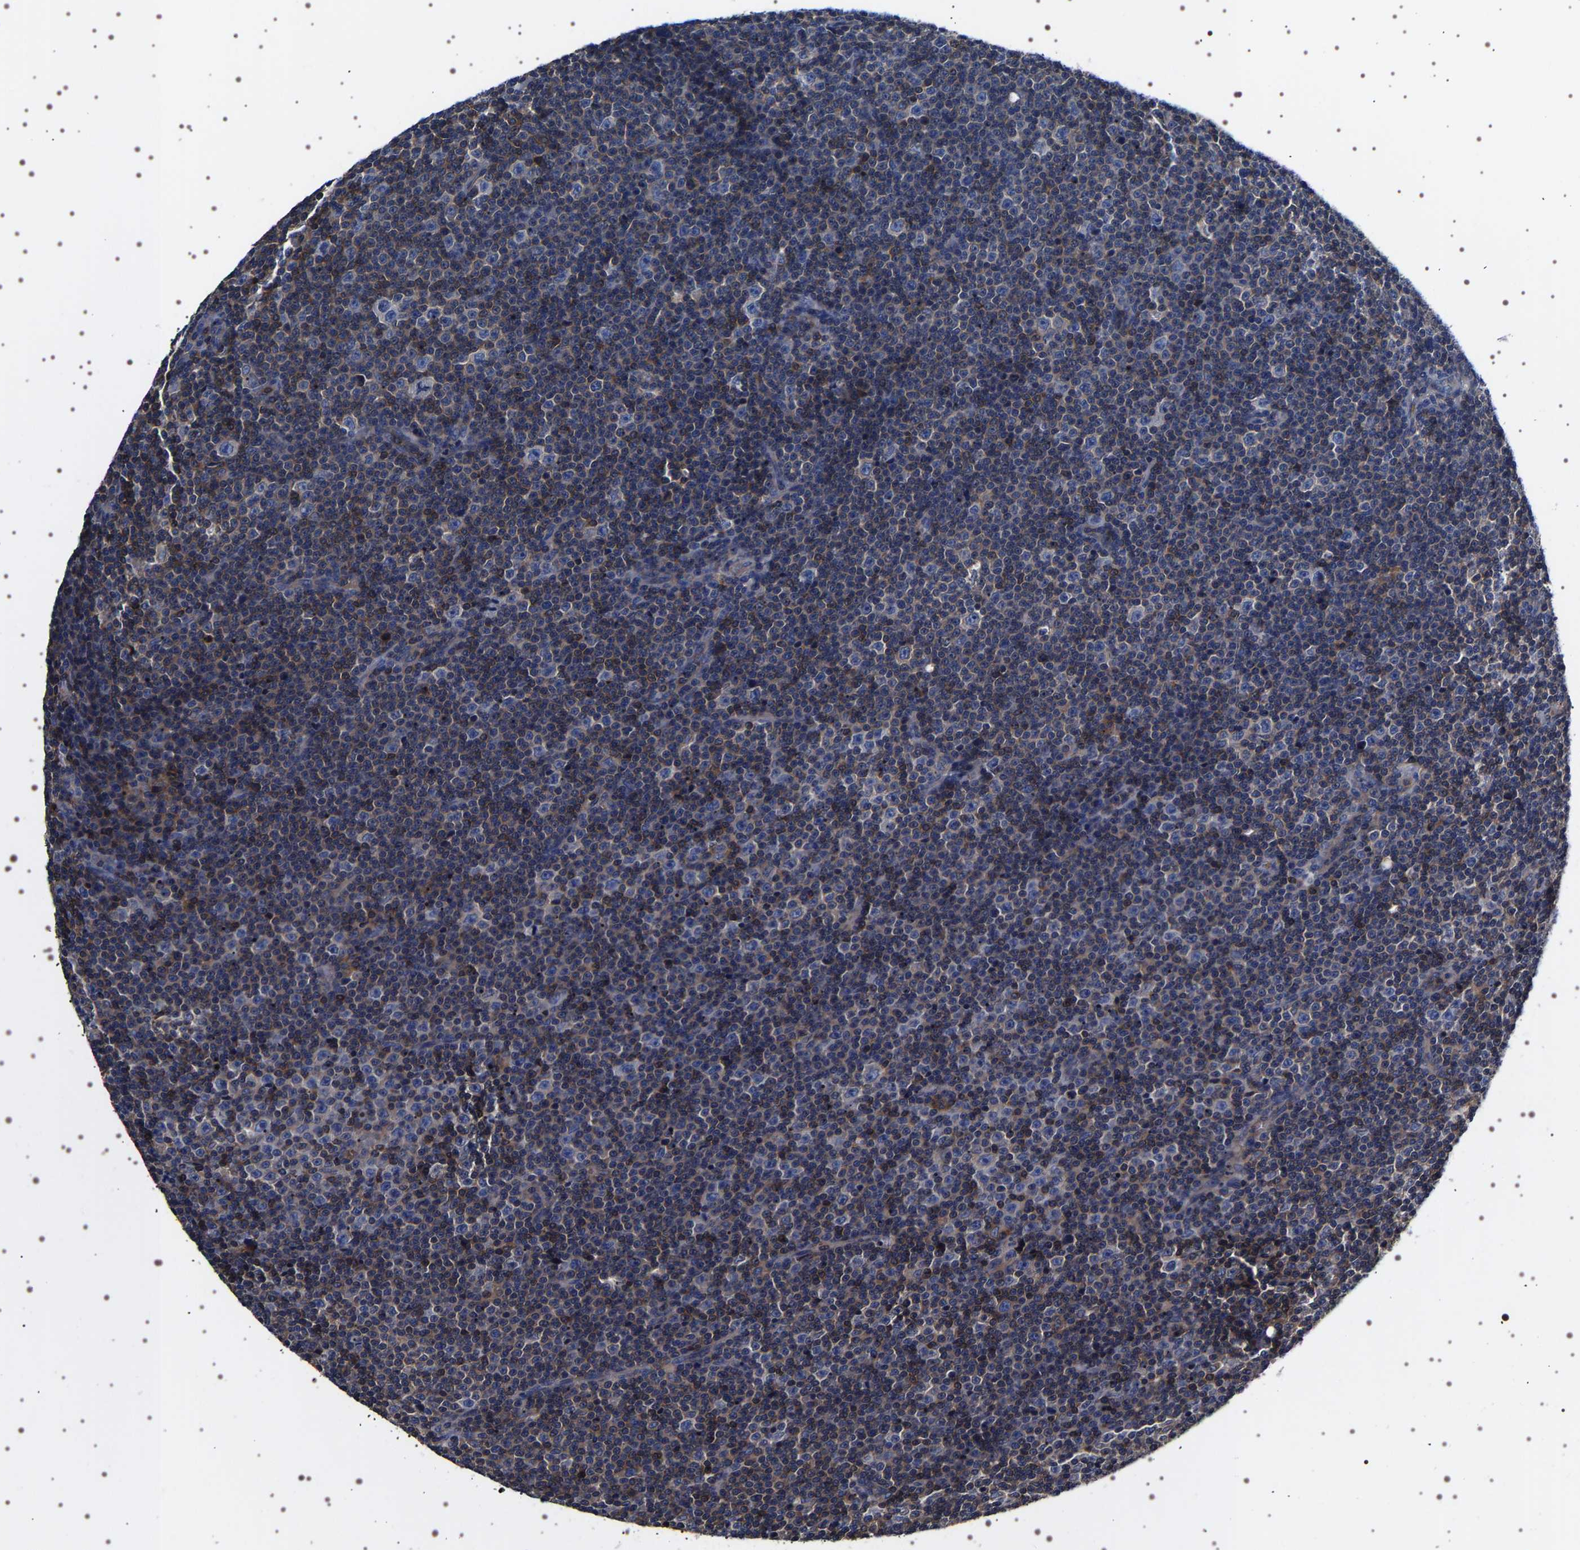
{"staining": {"intensity": "moderate", "quantity": "25%-75%", "location": "cytoplasmic/membranous"}, "tissue": "lymphoma", "cell_type": "Tumor cells", "image_type": "cancer", "snomed": [{"axis": "morphology", "description": "Malignant lymphoma, non-Hodgkin's type, Low grade"}, {"axis": "topography", "description": "Lymph node"}], "caption": "There is medium levels of moderate cytoplasmic/membranous staining in tumor cells of lymphoma, as demonstrated by immunohistochemical staining (brown color).", "gene": "WDR1", "patient": {"sex": "female", "age": 67}}